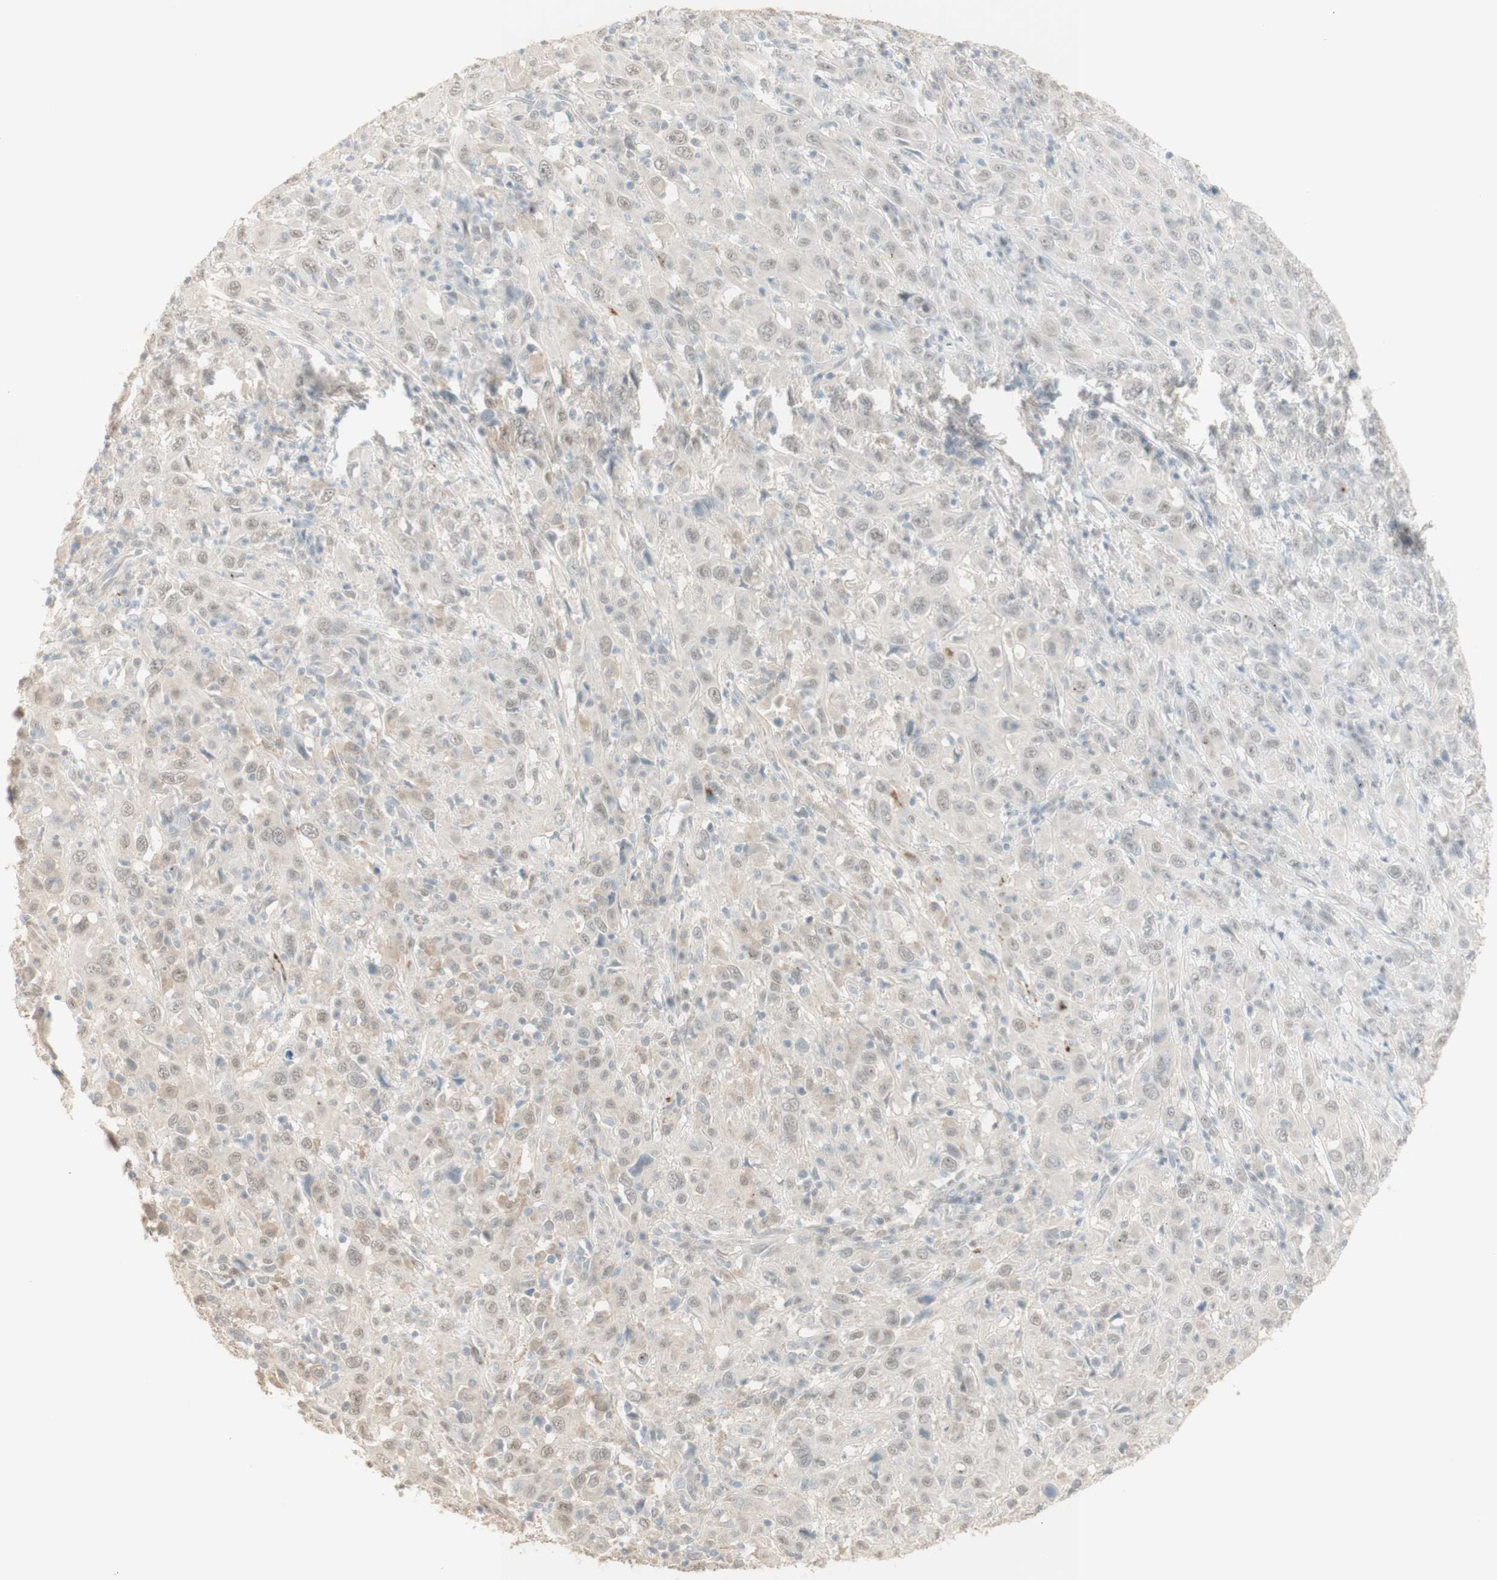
{"staining": {"intensity": "negative", "quantity": "none", "location": "none"}, "tissue": "cervical cancer", "cell_type": "Tumor cells", "image_type": "cancer", "snomed": [{"axis": "morphology", "description": "Squamous cell carcinoma, NOS"}, {"axis": "topography", "description": "Cervix"}], "caption": "Immunohistochemistry image of neoplastic tissue: cervical squamous cell carcinoma stained with DAB demonstrates no significant protein staining in tumor cells.", "gene": "MUC3A", "patient": {"sex": "female", "age": 46}}